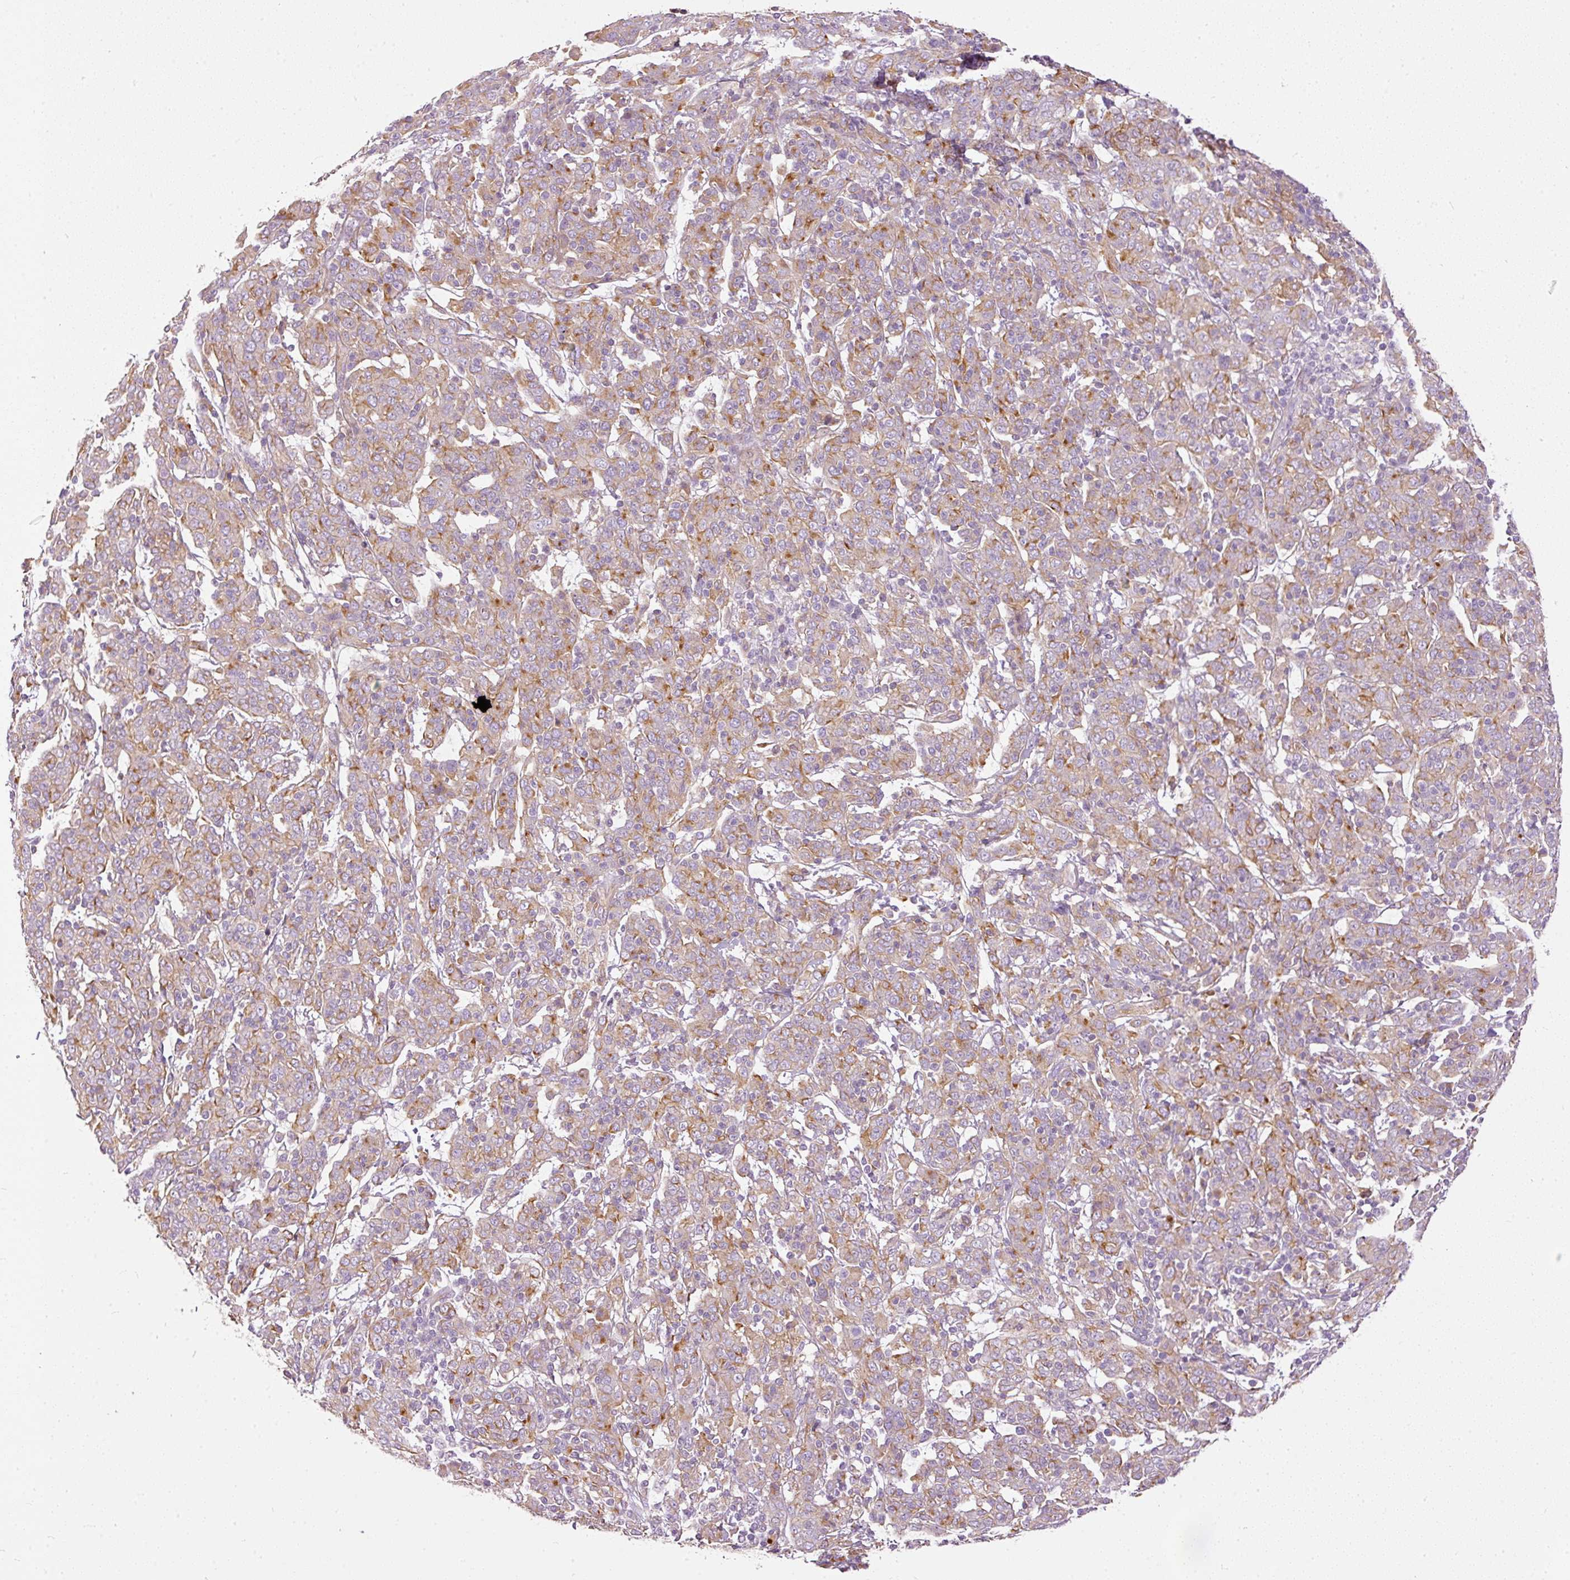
{"staining": {"intensity": "moderate", "quantity": "25%-75%", "location": "cytoplasmic/membranous"}, "tissue": "cervical cancer", "cell_type": "Tumor cells", "image_type": "cancer", "snomed": [{"axis": "morphology", "description": "Squamous cell carcinoma, NOS"}, {"axis": "topography", "description": "Cervix"}], "caption": "Tumor cells exhibit medium levels of moderate cytoplasmic/membranous expression in about 25%-75% of cells in human cervical squamous cell carcinoma. The staining was performed using DAB to visualize the protein expression in brown, while the nuclei were stained in blue with hematoxylin (Magnification: 20x).", "gene": "PAQR9", "patient": {"sex": "female", "age": 67}}